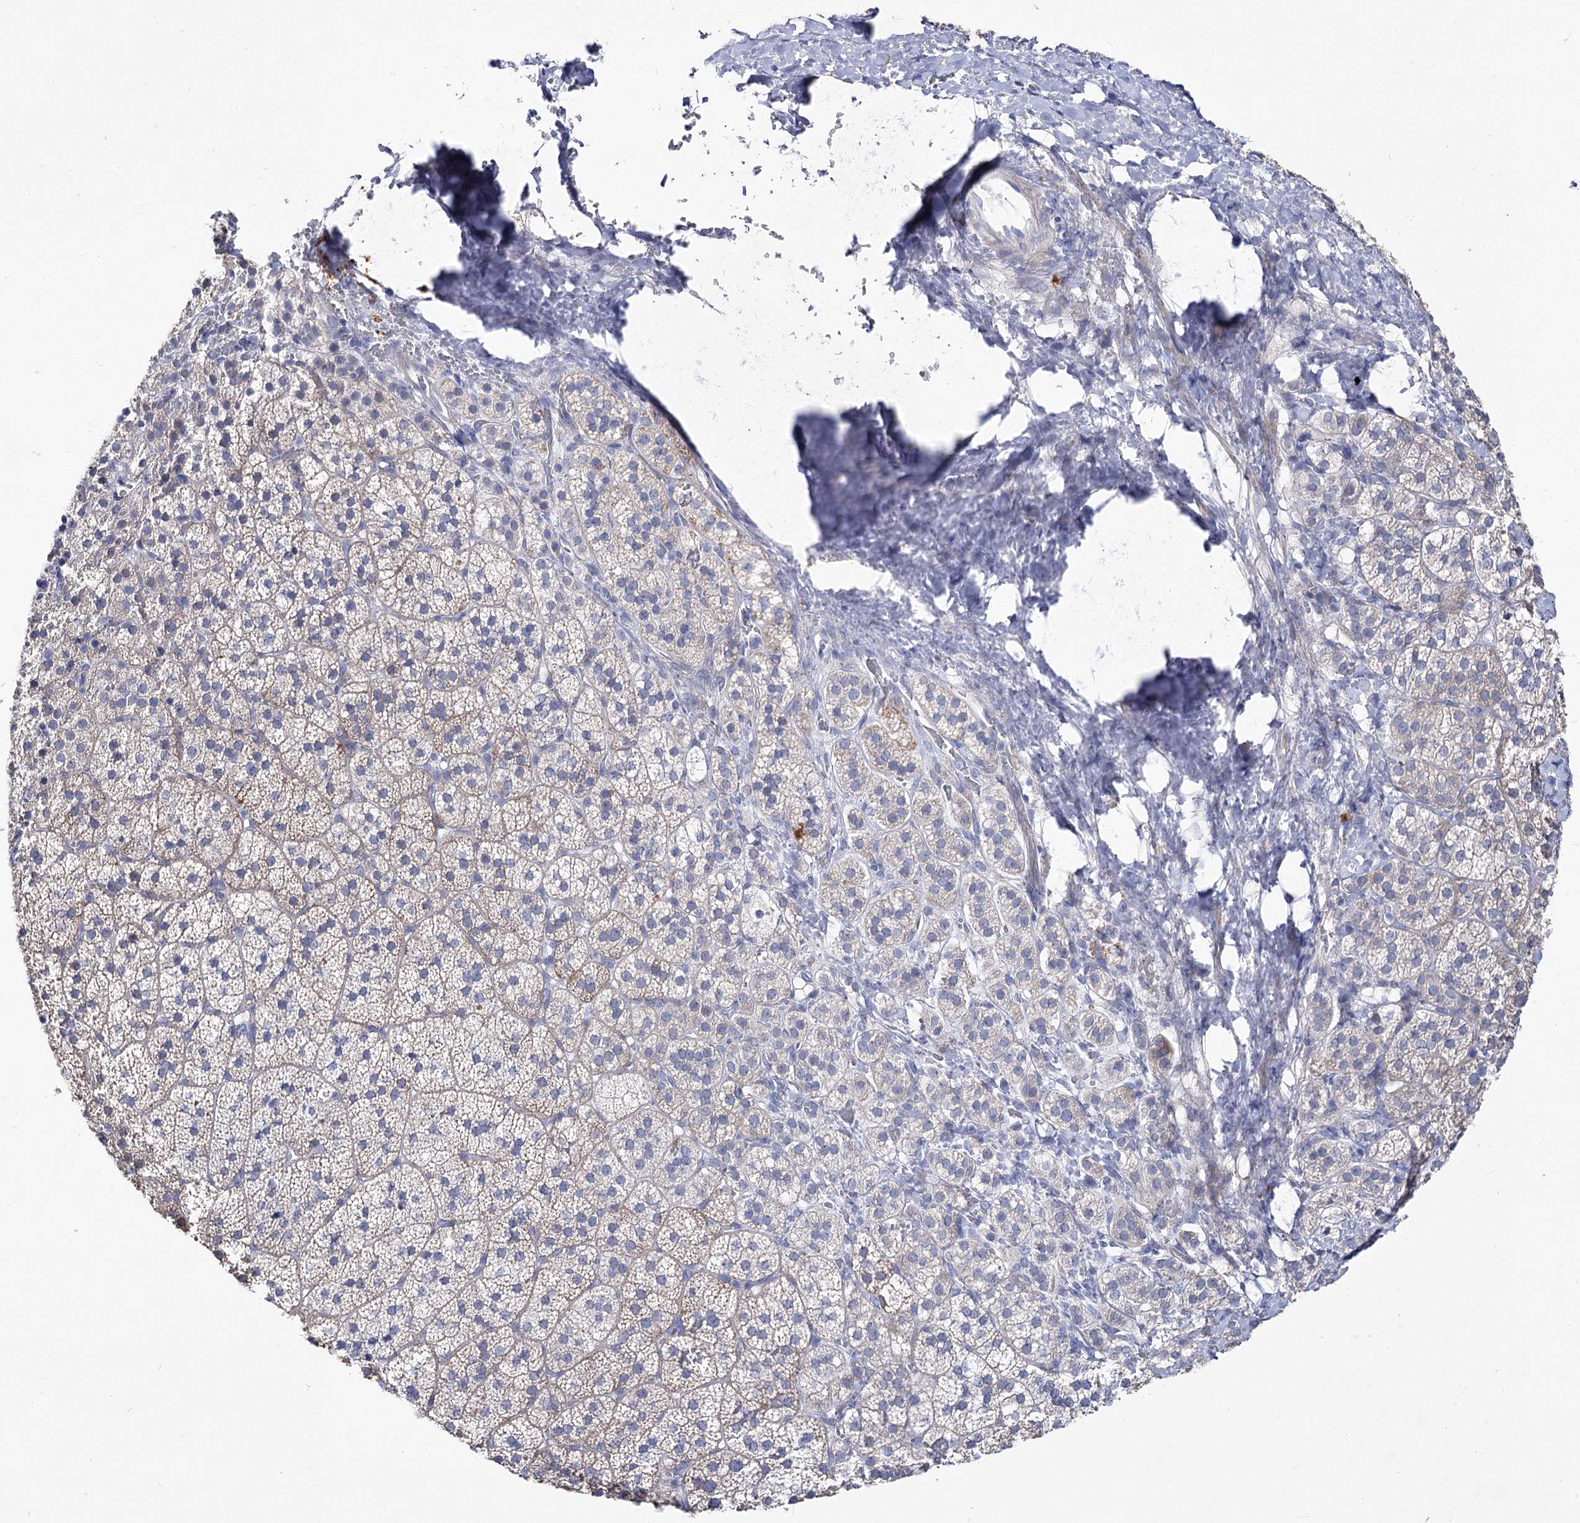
{"staining": {"intensity": "weak", "quantity": "<25%", "location": "cytoplasmic/membranous"}, "tissue": "adrenal gland", "cell_type": "Glandular cells", "image_type": "normal", "snomed": [{"axis": "morphology", "description": "Normal tissue, NOS"}, {"axis": "topography", "description": "Adrenal gland"}], "caption": "Normal adrenal gland was stained to show a protein in brown. There is no significant positivity in glandular cells. The staining was performed using DAB to visualize the protein expression in brown, while the nuclei were stained in blue with hematoxylin (Magnification: 20x).", "gene": "LRRC14B", "patient": {"sex": "female", "age": 44}}